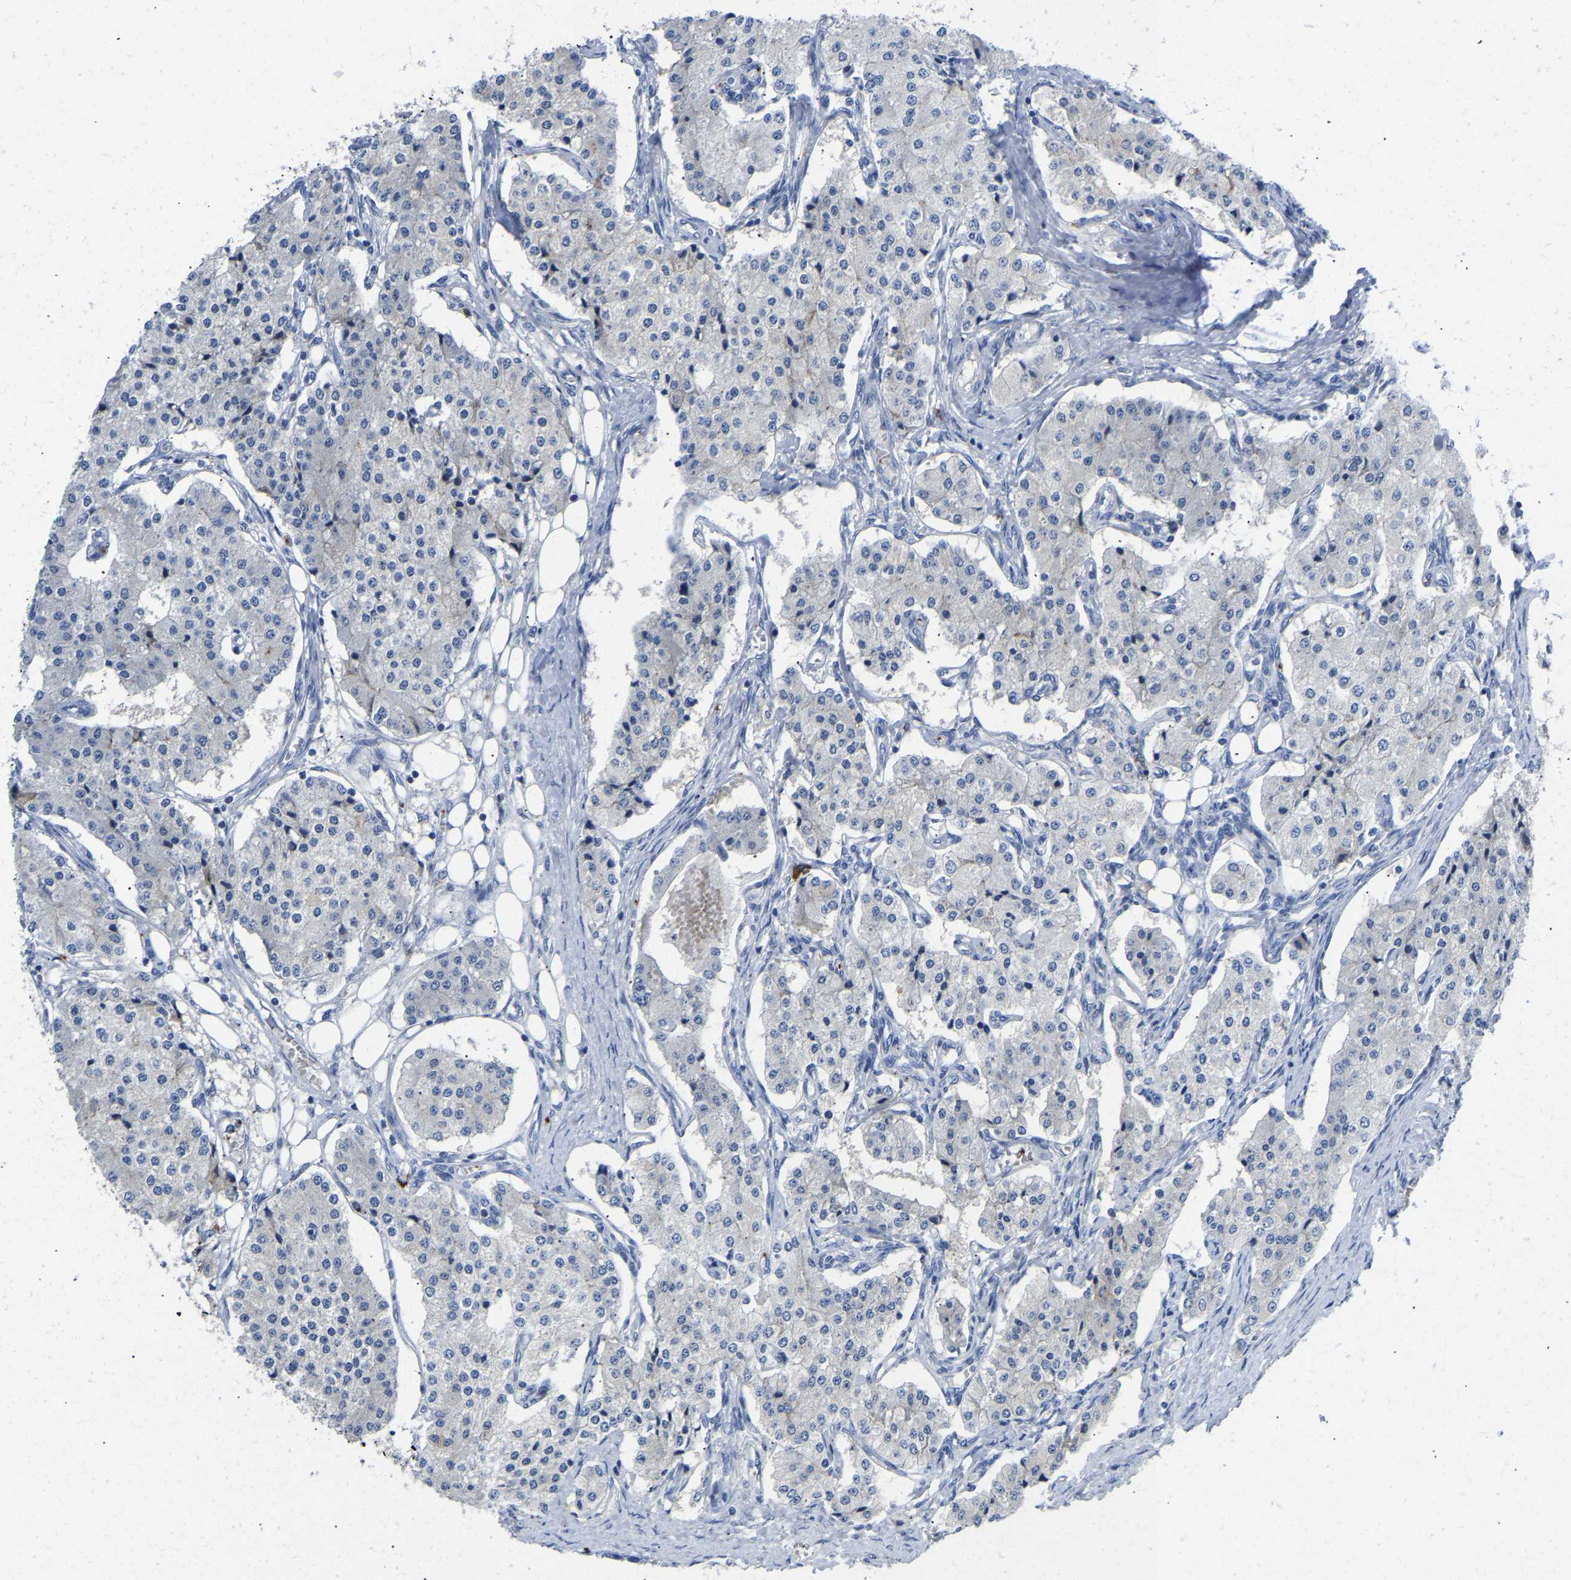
{"staining": {"intensity": "negative", "quantity": "none", "location": "none"}, "tissue": "carcinoid", "cell_type": "Tumor cells", "image_type": "cancer", "snomed": [{"axis": "morphology", "description": "Carcinoid, malignant, NOS"}, {"axis": "topography", "description": "Colon"}], "caption": "Histopathology image shows no significant protein positivity in tumor cells of malignant carcinoid.", "gene": "FGF18", "patient": {"sex": "female", "age": 52}}